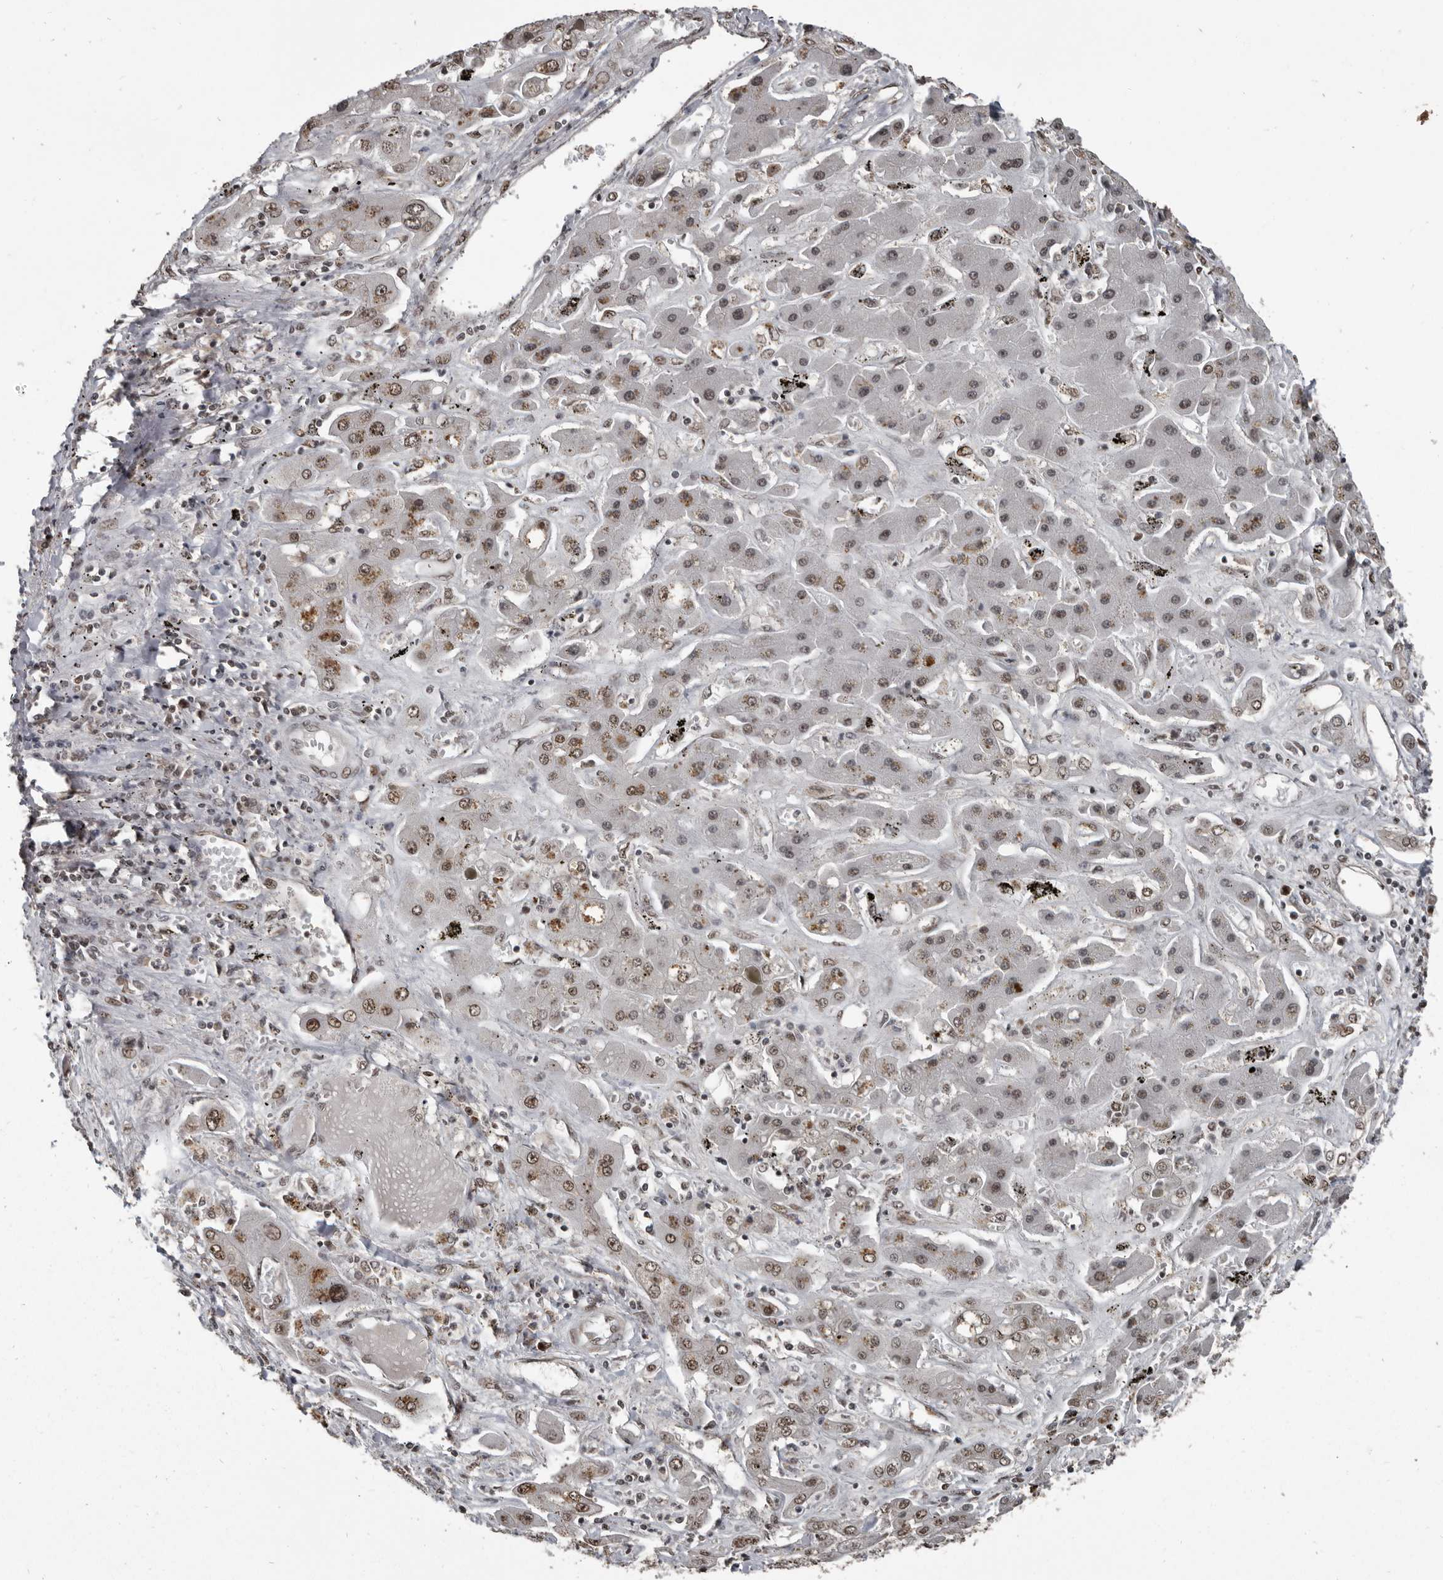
{"staining": {"intensity": "moderate", "quantity": ">75%", "location": "nuclear"}, "tissue": "liver cancer", "cell_type": "Tumor cells", "image_type": "cancer", "snomed": [{"axis": "morphology", "description": "Cholangiocarcinoma"}, {"axis": "topography", "description": "Liver"}], "caption": "Protein staining demonstrates moderate nuclear expression in about >75% of tumor cells in liver cancer (cholangiocarcinoma).", "gene": "CHD1L", "patient": {"sex": "male", "age": 67}}